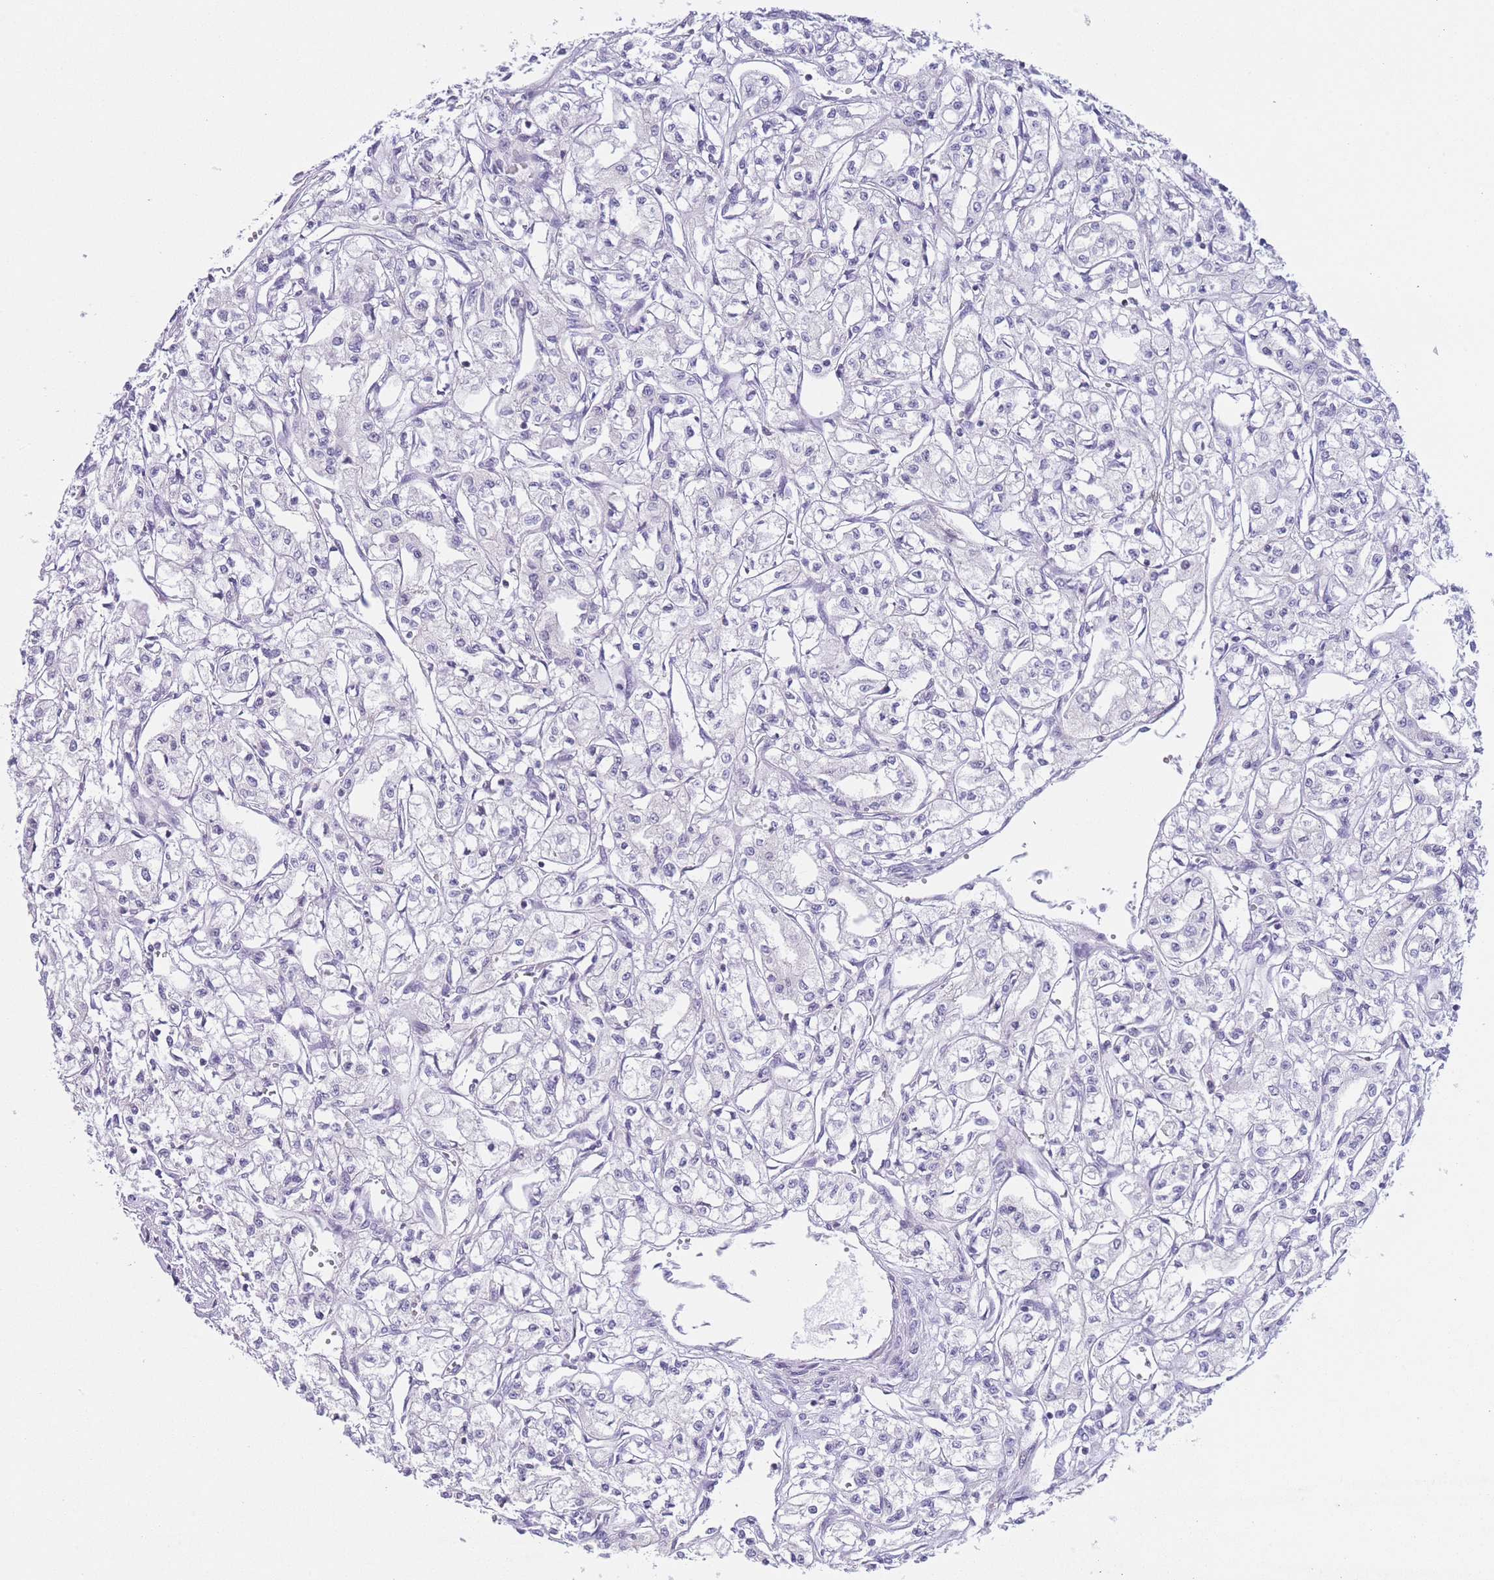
{"staining": {"intensity": "negative", "quantity": "none", "location": "none"}, "tissue": "renal cancer", "cell_type": "Tumor cells", "image_type": "cancer", "snomed": [{"axis": "morphology", "description": "Adenocarcinoma, NOS"}, {"axis": "topography", "description": "Kidney"}], "caption": "An immunohistochemistry (IHC) micrograph of renal cancer (adenocarcinoma) is shown. There is no staining in tumor cells of renal cancer (adenocarcinoma).", "gene": "C9orf152", "patient": {"sex": "male", "age": 56}}